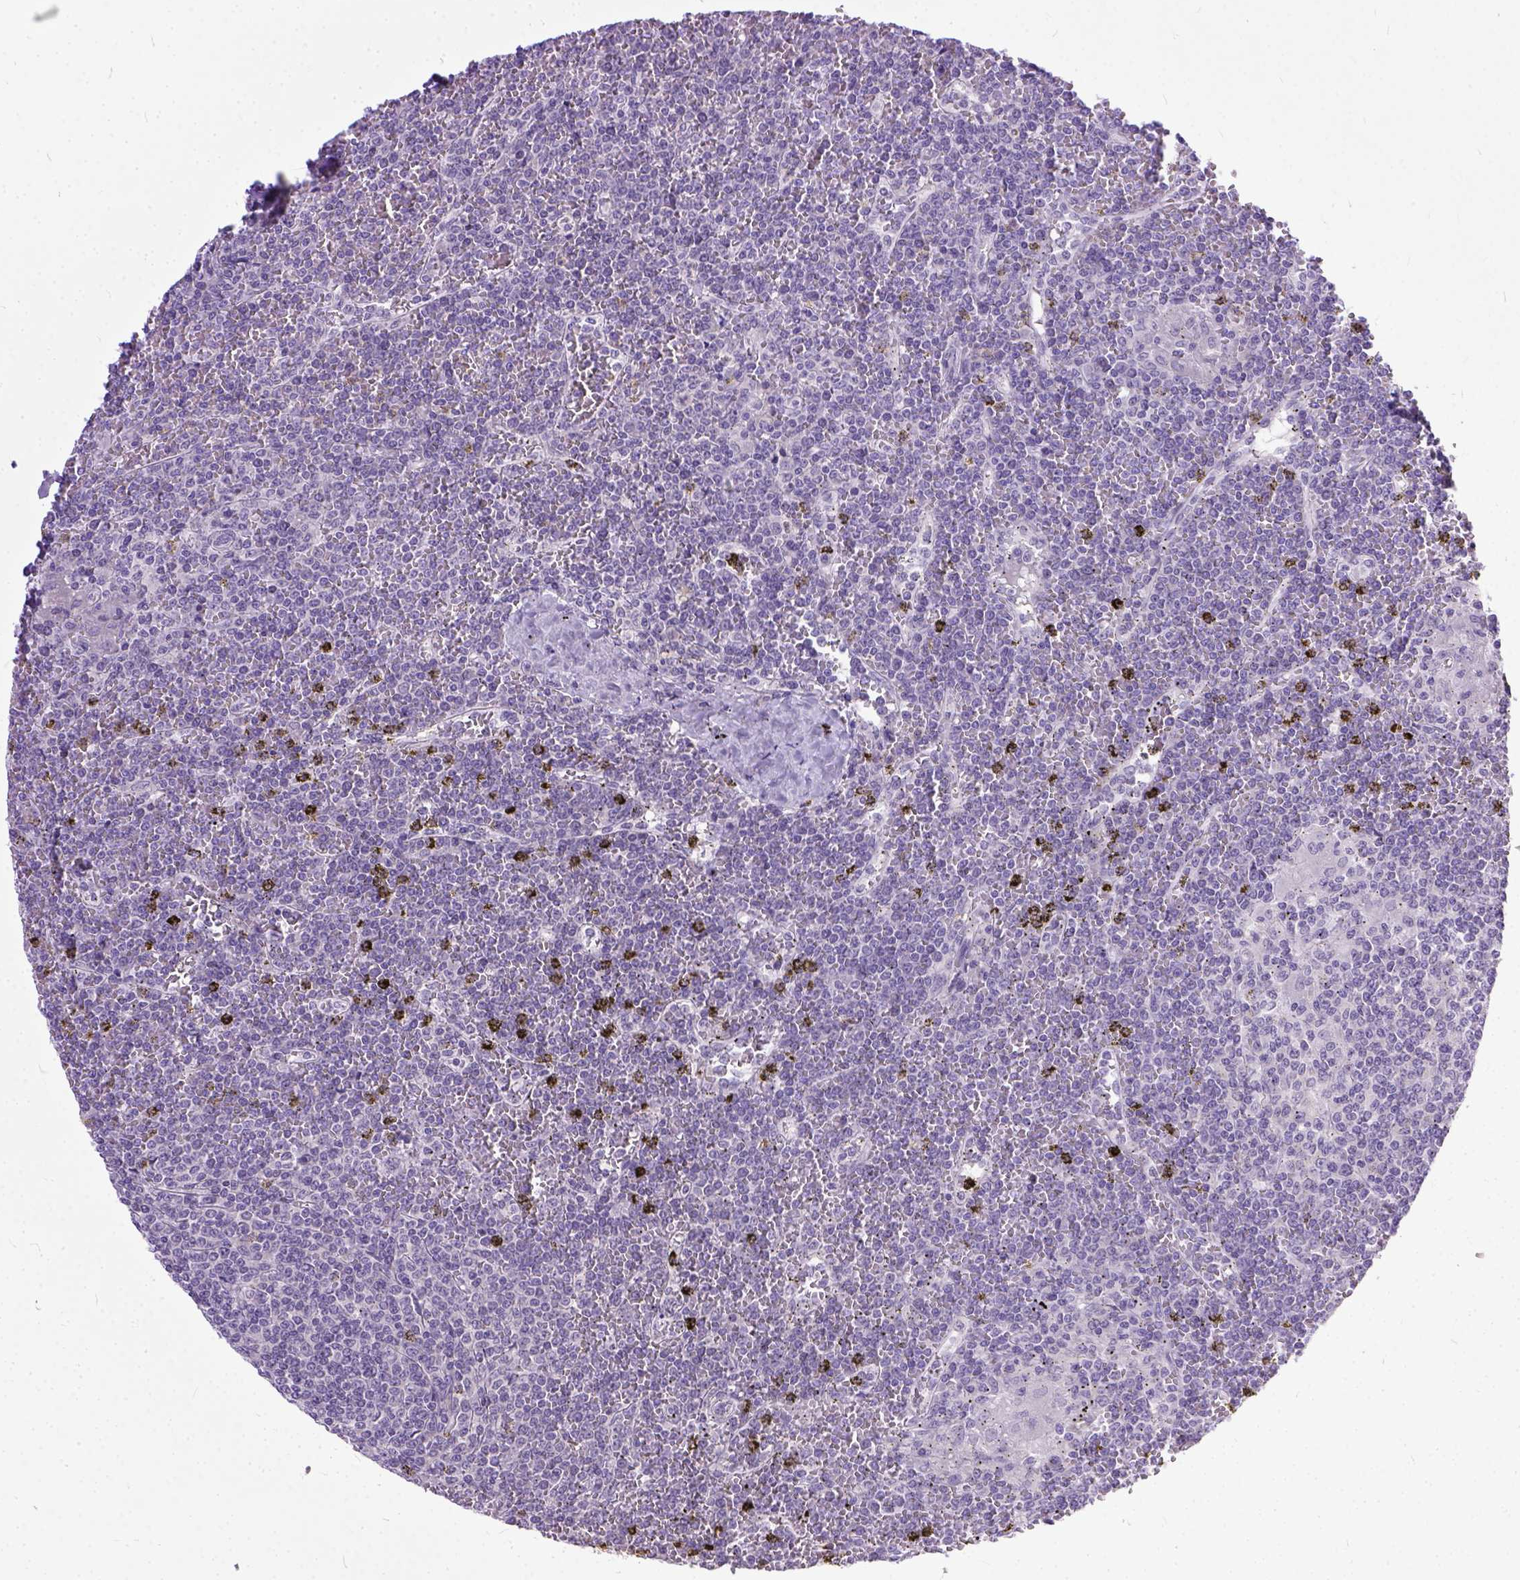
{"staining": {"intensity": "negative", "quantity": "none", "location": "none"}, "tissue": "lymphoma", "cell_type": "Tumor cells", "image_type": "cancer", "snomed": [{"axis": "morphology", "description": "Malignant lymphoma, non-Hodgkin's type, Low grade"}, {"axis": "topography", "description": "Spleen"}], "caption": "High magnification brightfield microscopy of low-grade malignant lymphoma, non-Hodgkin's type stained with DAB (brown) and counterstained with hematoxylin (blue): tumor cells show no significant staining.", "gene": "TCEAL7", "patient": {"sex": "female", "age": 19}}